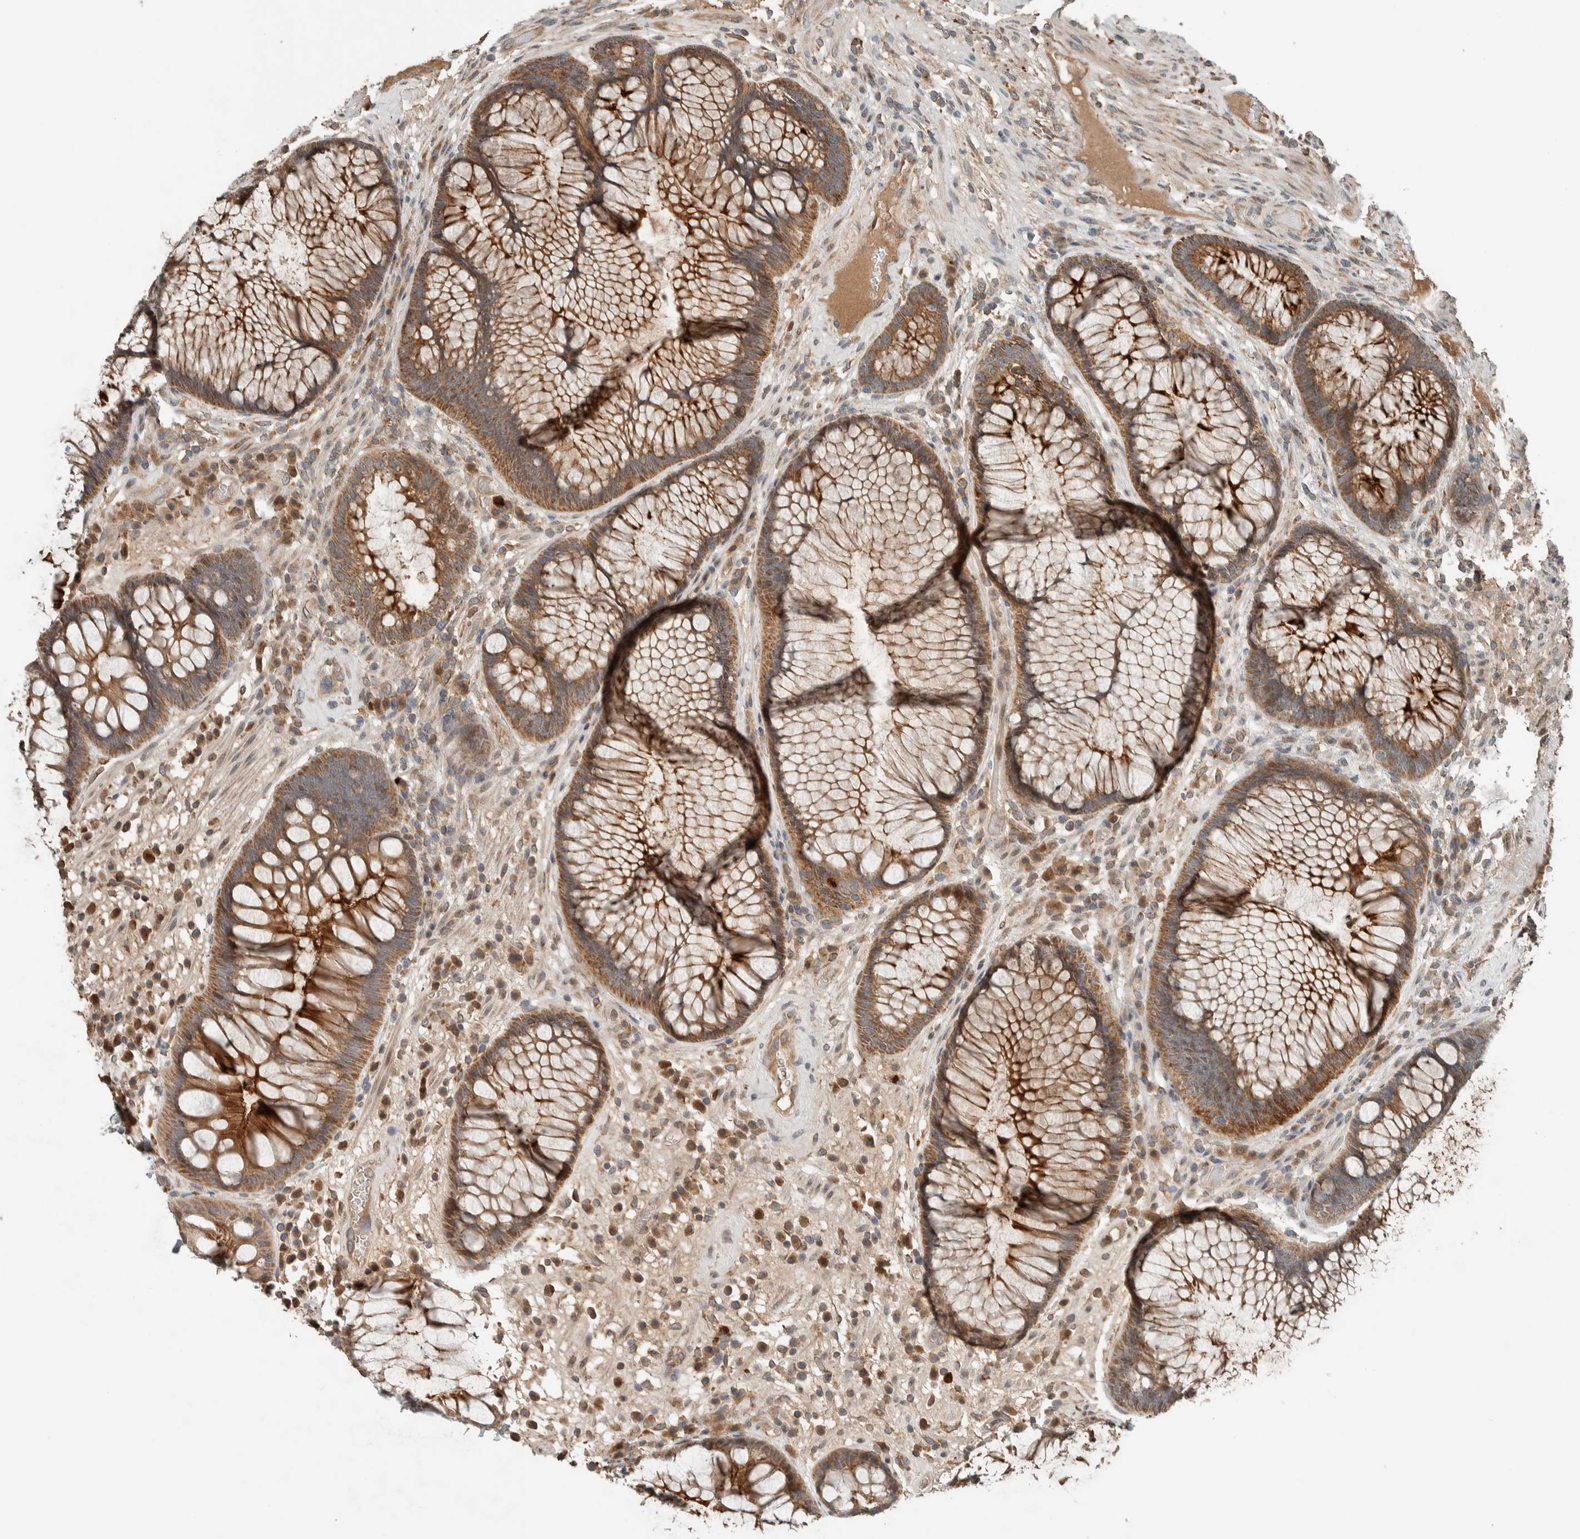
{"staining": {"intensity": "moderate", "quantity": ">75%", "location": "cytoplasmic/membranous"}, "tissue": "rectum", "cell_type": "Glandular cells", "image_type": "normal", "snomed": [{"axis": "morphology", "description": "Normal tissue, NOS"}, {"axis": "topography", "description": "Rectum"}], "caption": "A brown stain highlights moderate cytoplasmic/membranous expression of a protein in glandular cells of normal rectum. (Stains: DAB (3,3'-diaminobenzidine) in brown, nuclei in blue, Microscopy: brightfield microscopy at high magnification).", "gene": "NBR1", "patient": {"sex": "male", "age": 51}}